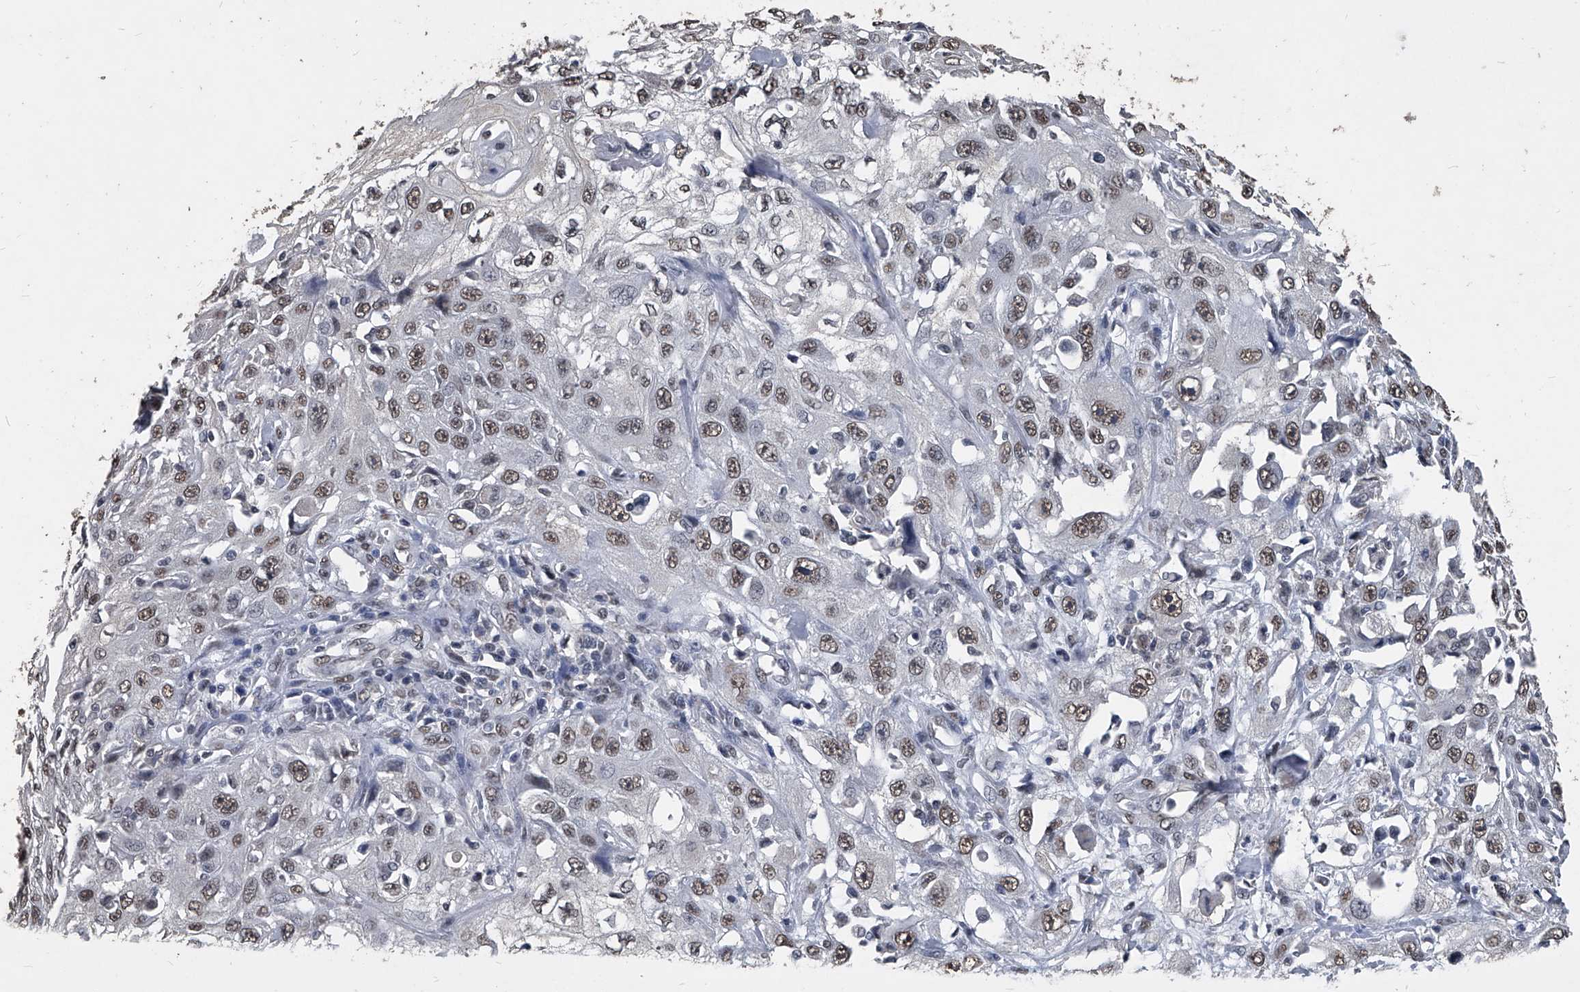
{"staining": {"intensity": "moderate", "quantity": ">75%", "location": "nuclear"}, "tissue": "skin cancer", "cell_type": "Tumor cells", "image_type": "cancer", "snomed": [{"axis": "morphology", "description": "Squamous cell carcinoma, NOS"}, {"axis": "topography", "description": "Skin"}], "caption": "This is an image of immunohistochemistry staining of skin cancer, which shows moderate staining in the nuclear of tumor cells.", "gene": "MATR3", "patient": {"sex": "male", "age": 75}}